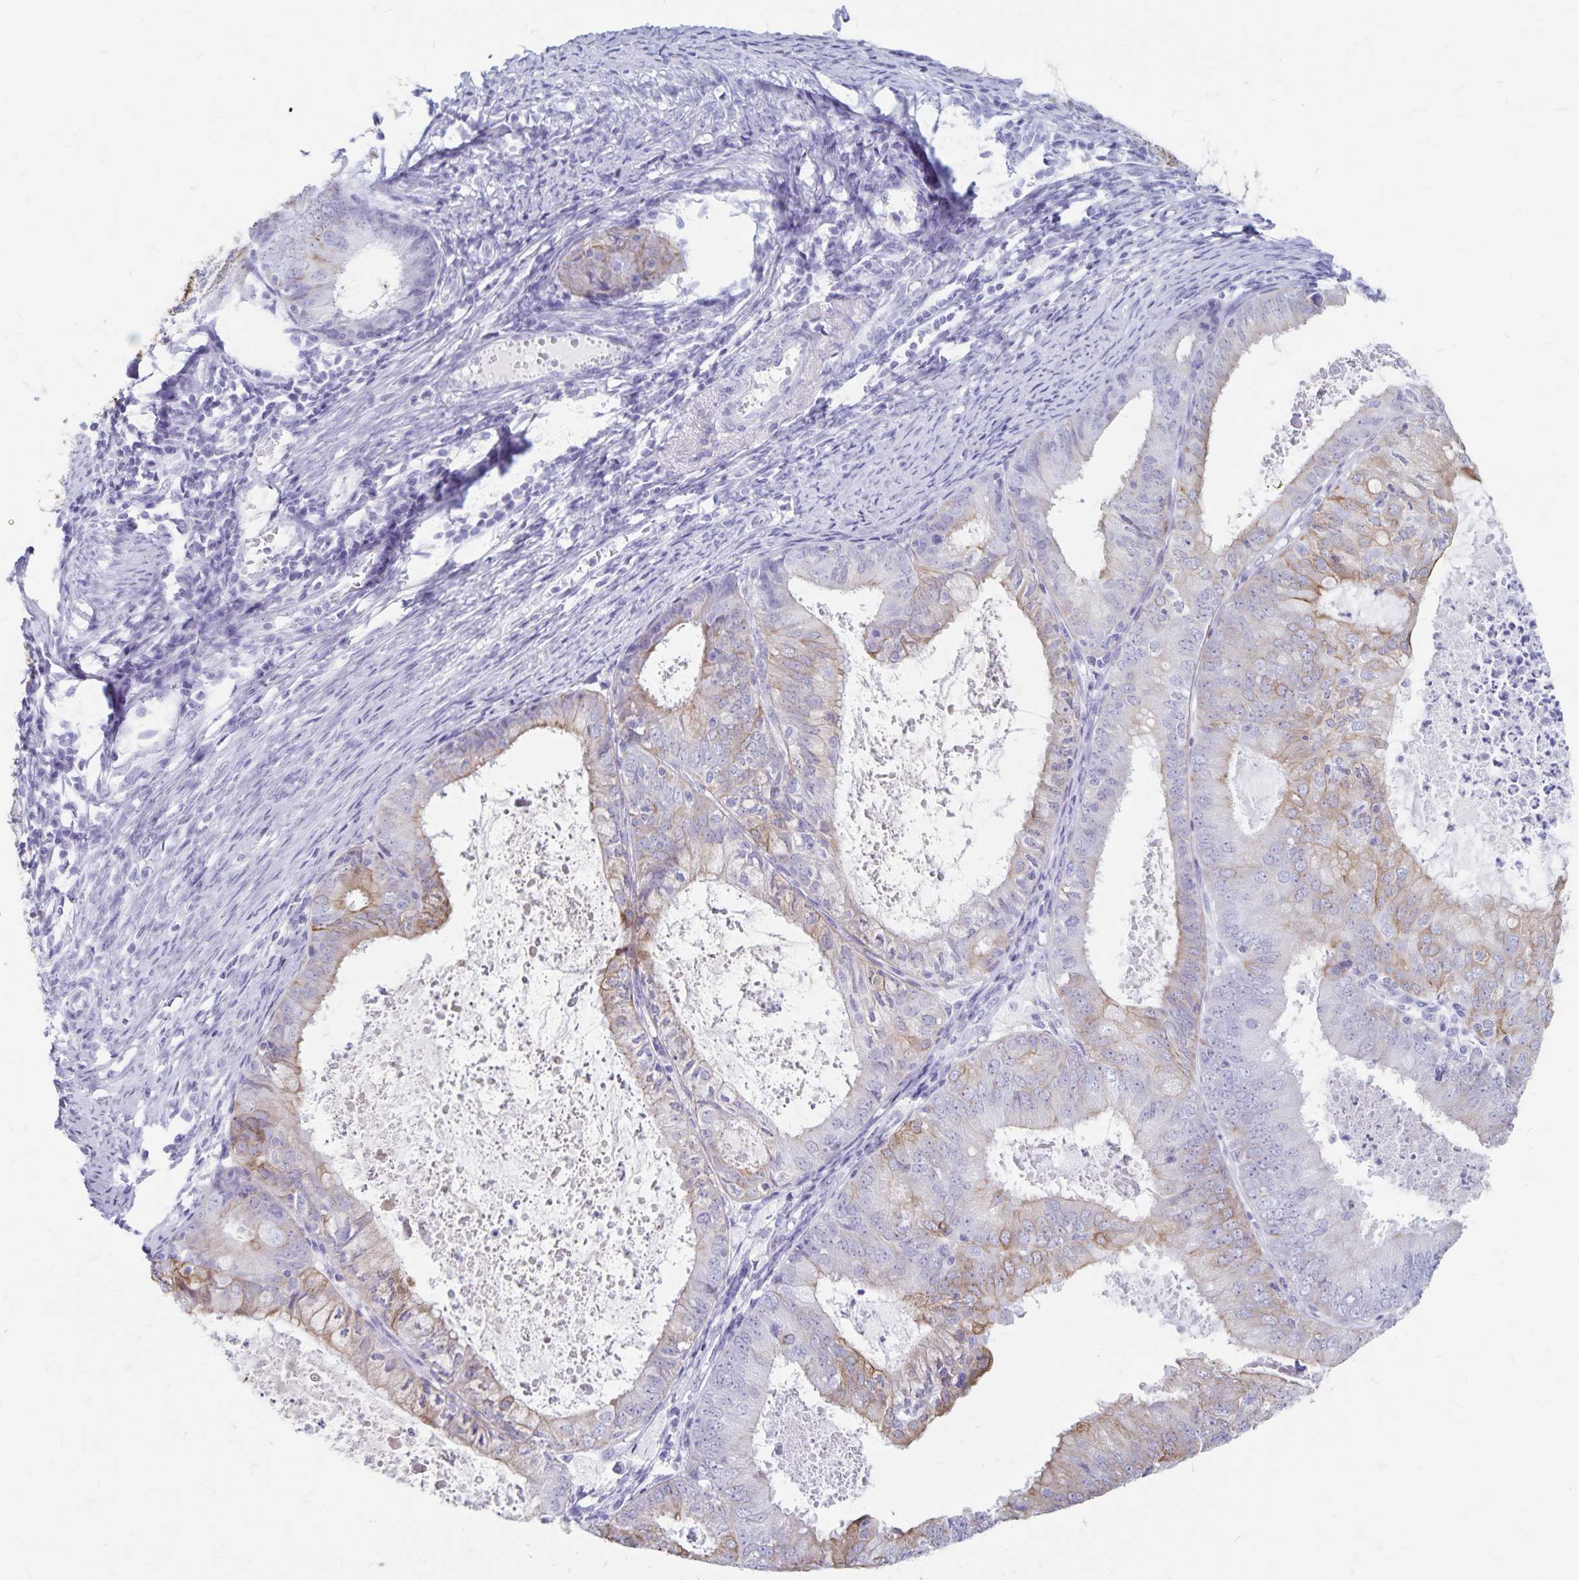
{"staining": {"intensity": "moderate", "quantity": "<25%", "location": "cytoplasmic/membranous"}, "tissue": "endometrial cancer", "cell_type": "Tumor cells", "image_type": "cancer", "snomed": [{"axis": "morphology", "description": "Adenocarcinoma, NOS"}, {"axis": "topography", "description": "Endometrium"}], "caption": "Human endometrial cancer (adenocarcinoma) stained with a brown dye shows moderate cytoplasmic/membranous positive staining in about <25% of tumor cells.", "gene": "GPBAR1", "patient": {"sex": "female", "age": 57}}